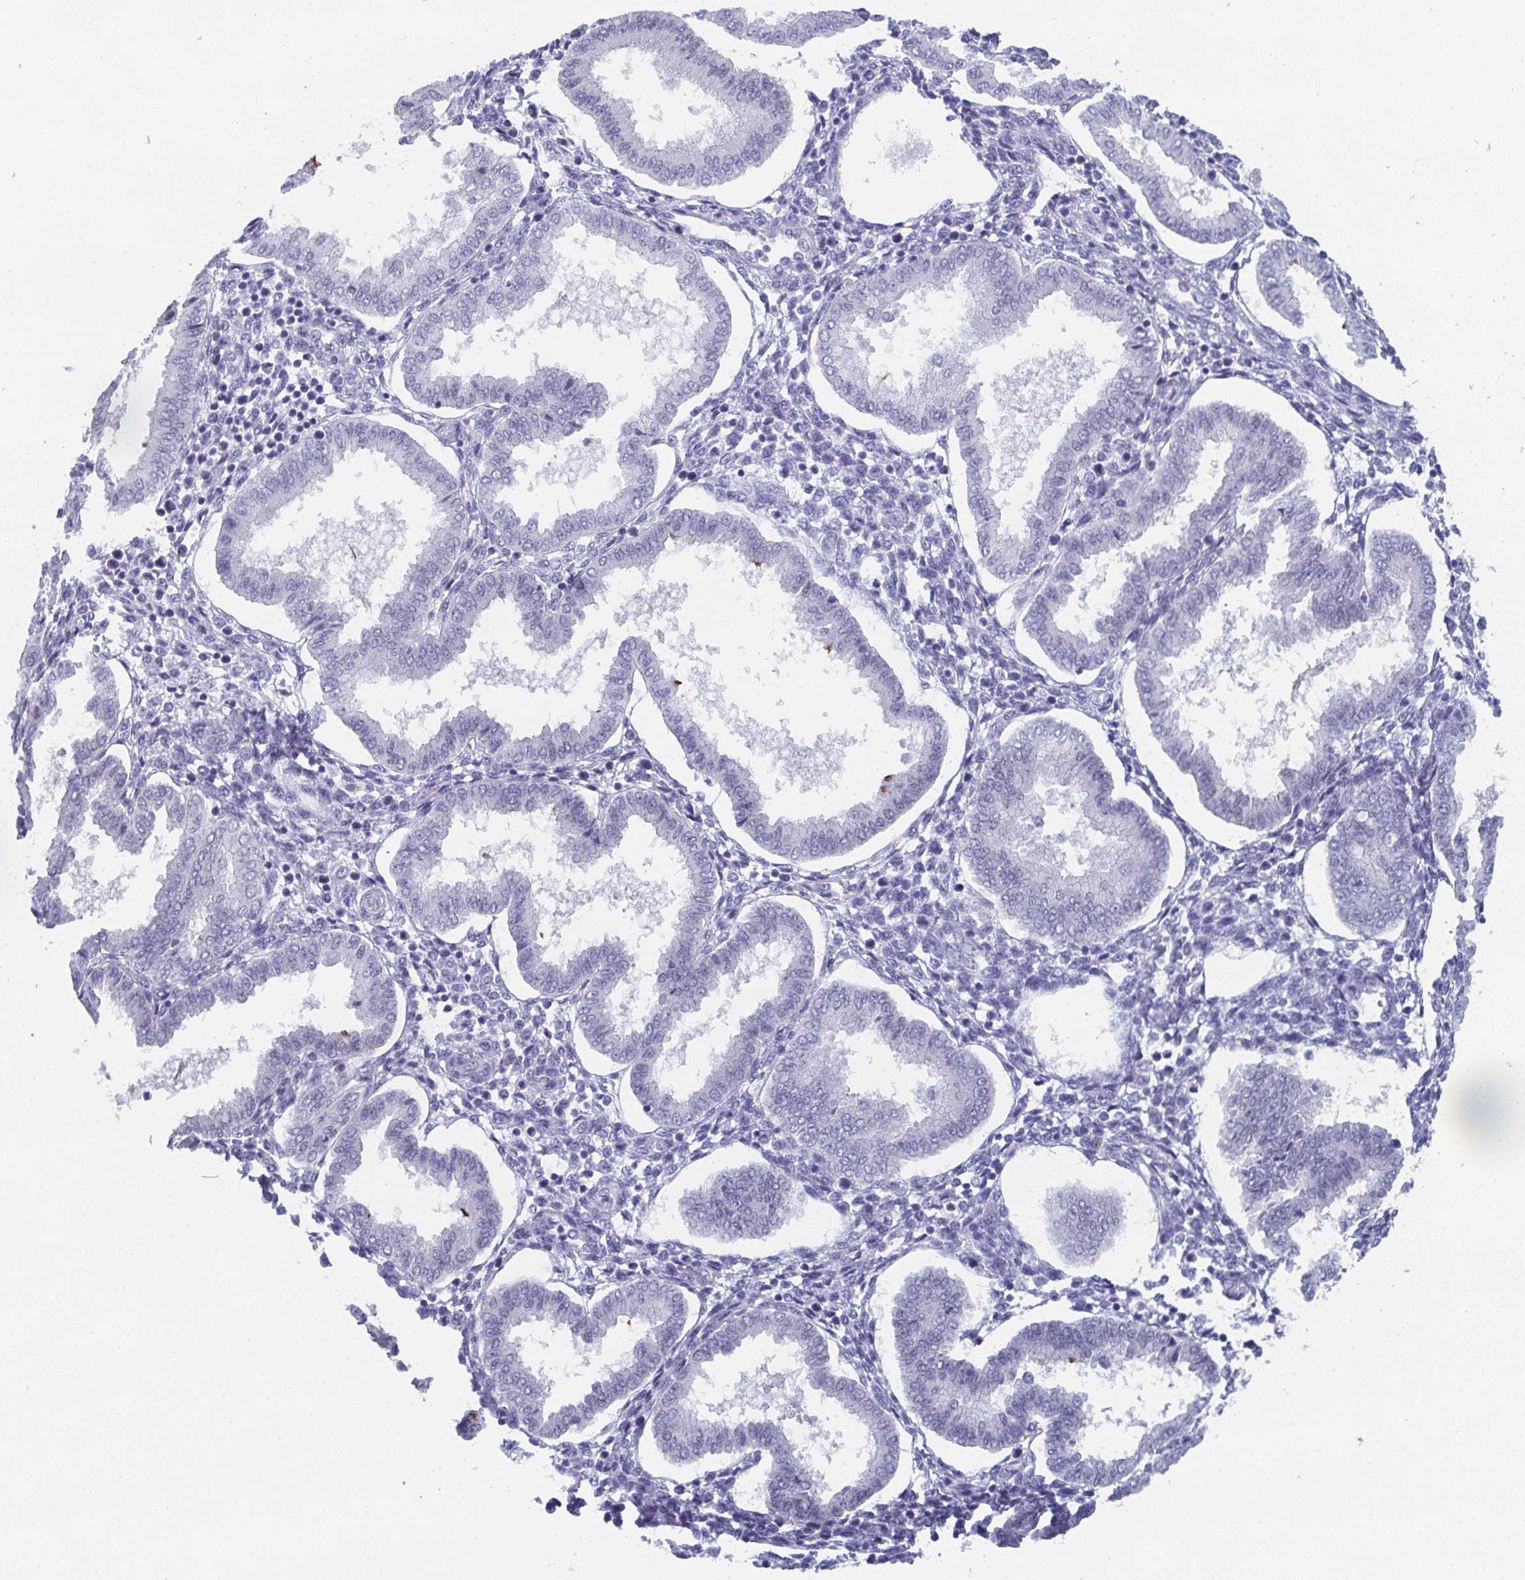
{"staining": {"intensity": "negative", "quantity": "none", "location": "none"}, "tissue": "endometrium", "cell_type": "Cells in endometrial stroma", "image_type": "normal", "snomed": [{"axis": "morphology", "description": "Normal tissue, NOS"}, {"axis": "topography", "description": "Endometrium"}], "caption": "Endometrium stained for a protein using immunohistochemistry (IHC) reveals no staining cells in endometrial stroma.", "gene": "DYDC2", "patient": {"sex": "female", "age": 24}}